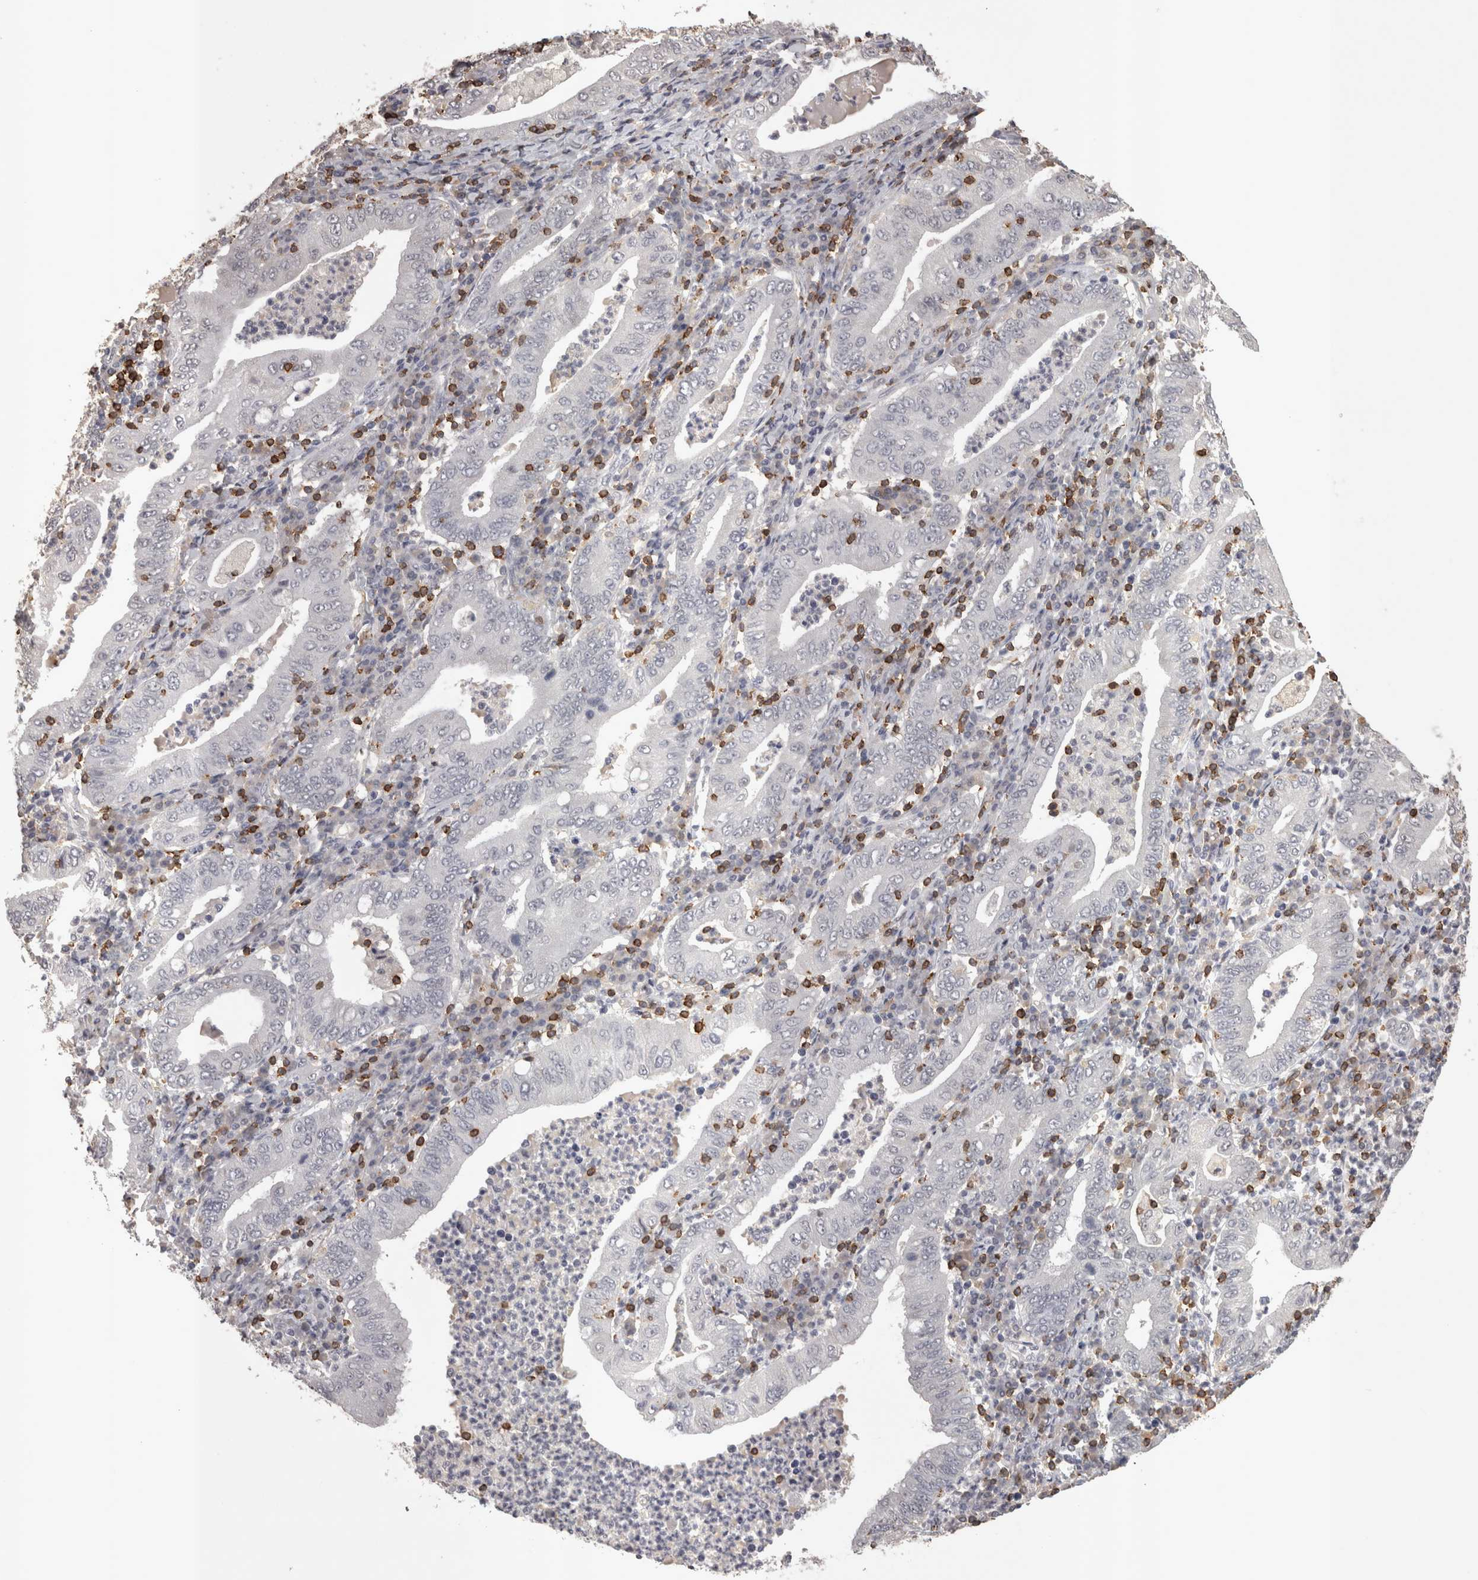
{"staining": {"intensity": "negative", "quantity": "none", "location": "none"}, "tissue": "stomach cancer", "cell_type": "Tumor cells", "image_type": "cancer", "snomed": [{"axis": "morphology", "description": "Normal tissue, NOS"}, {"axis": "morphology", "description": "Adenocarcinoma, NOS"}, {"axis": "topography", "description": "Esophagus"}, {"axis": "topography", "description": "Stomach, upper"}, {"axis": "topography", "description": "Peripheral nerve tissue"}], "caption": "Tumor cells are negative for brown protein staining in adenocarcinoma (stomach).", "gene": "SKAP1", "patient": {"sex": "male", "age": 62}}